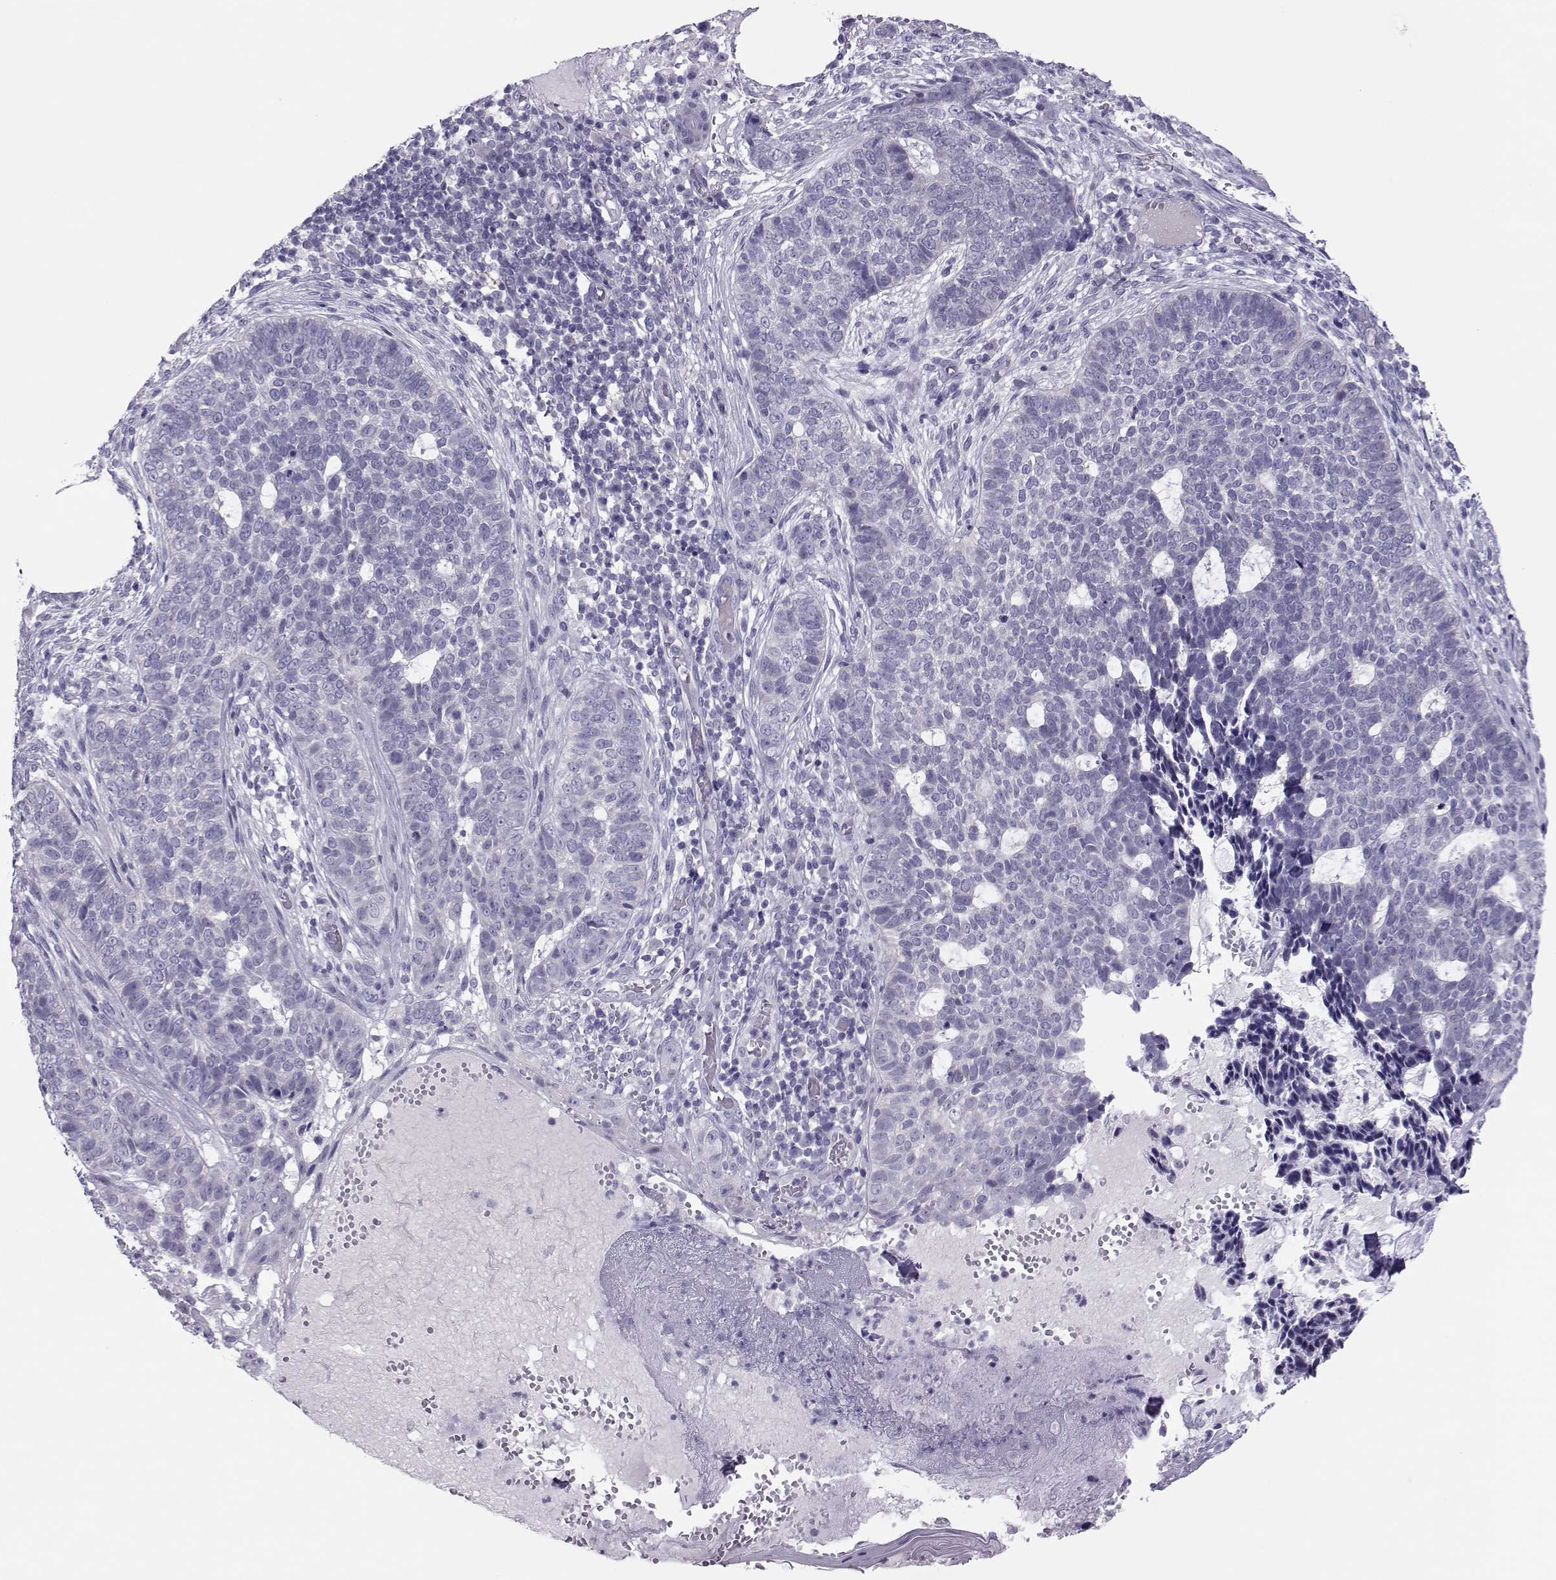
{"staining": {"intensity": "negative", "quantity": "none", "location": "none"}, "tissue": "skin cancer", "cell_type": "Tumor cells", "image_type": "cancer", "snomed": [{"axis": "morphology", "description": "Basal cell carcinoma"}, {"axis": "topography", "description": "Skin"}], "caption": "High power microscopy photomicrograph of an immunohistochemistry (IHC) photomicrograph of skin cancer (basal cell carcinoma), revealing no significant staining in tumor cells. Nuclei are stained in blue.", "gene": "TRPM7", "patient": {"sex": "female", "age": 69}}